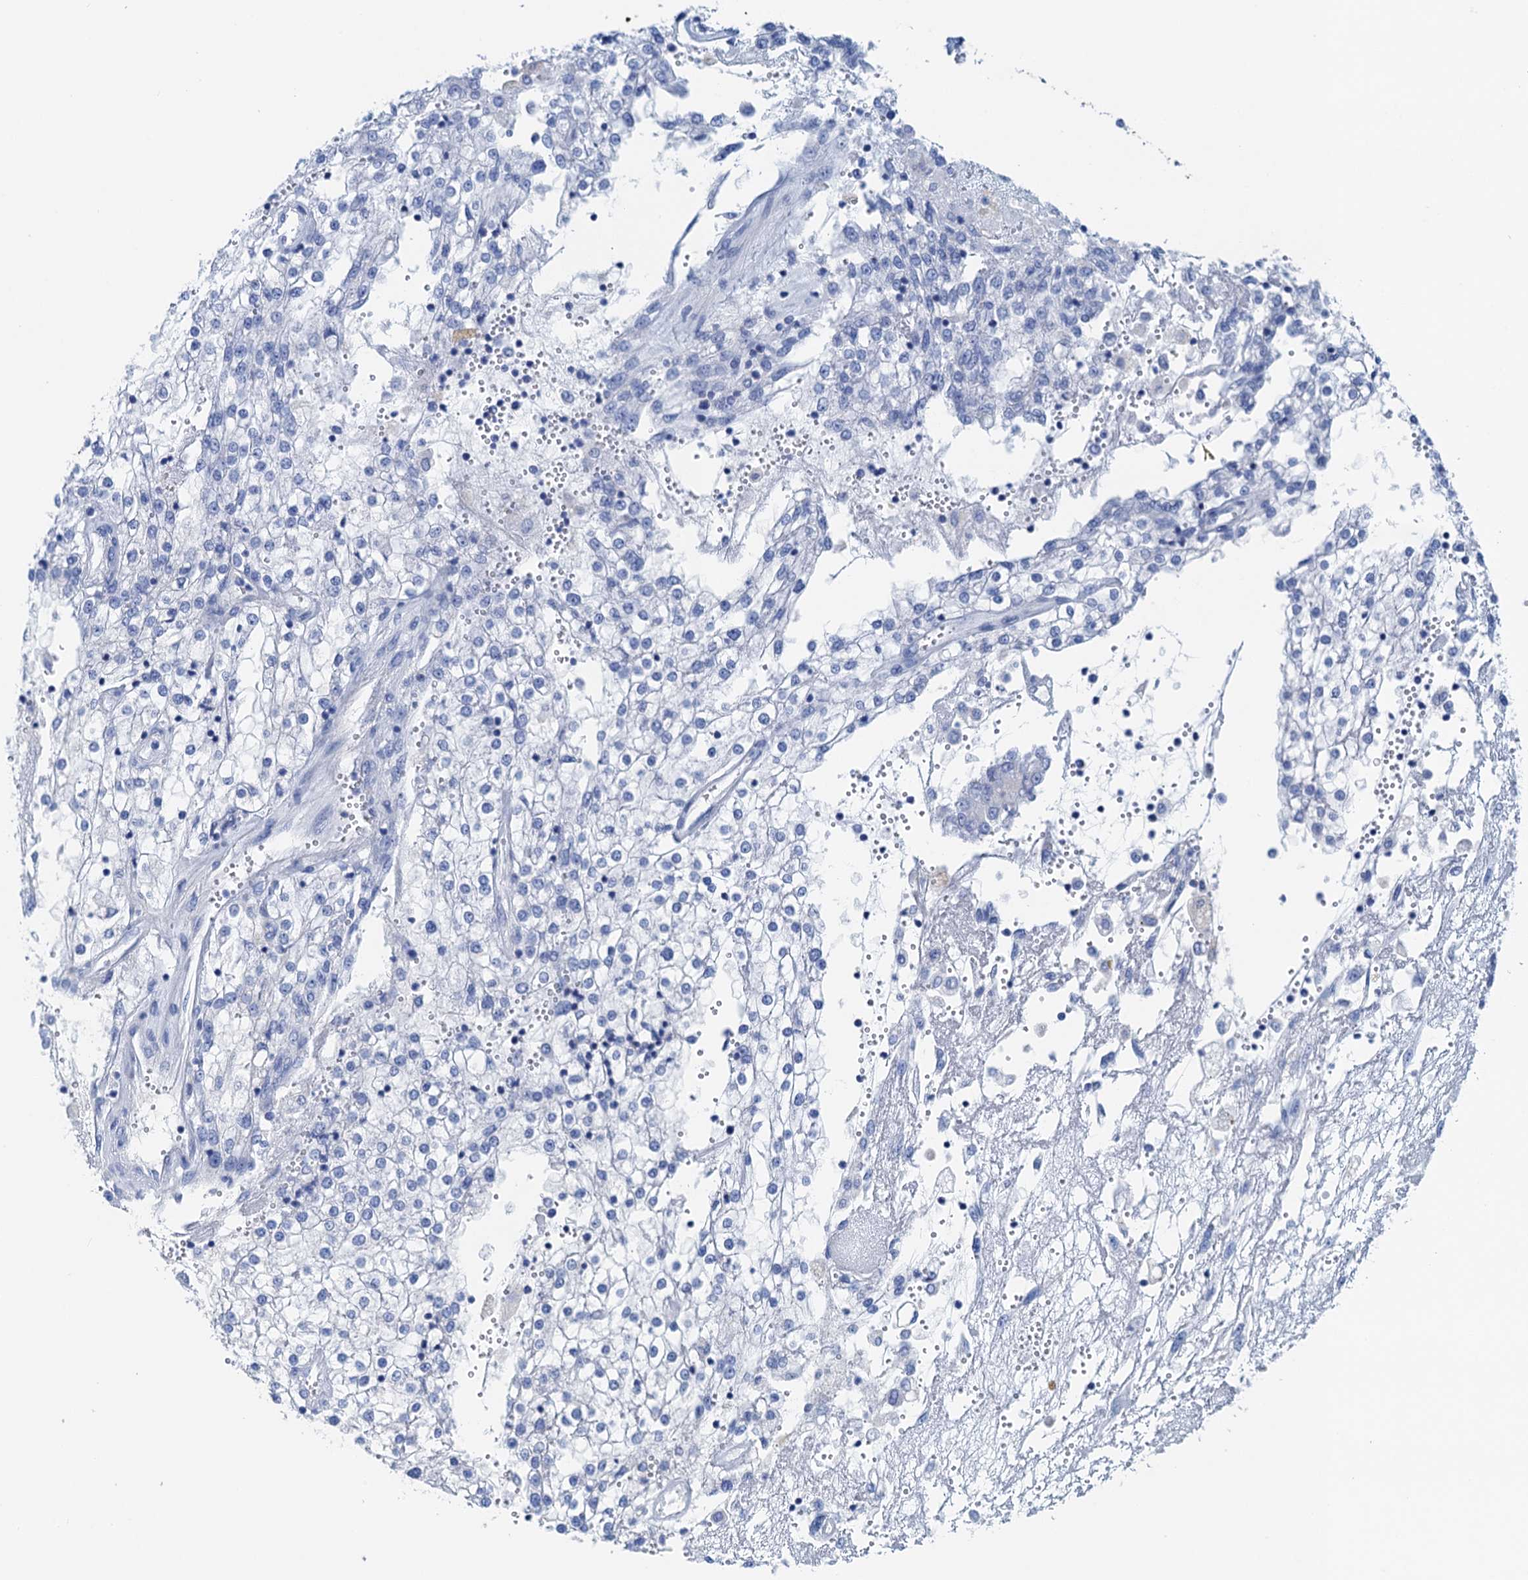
{"staining": {"intensity": "negative", "quantity": "none", "location": "none"}, "tissue": "renal cancer", "cell_type": "Tumor cells", "image_type": "cancer", "snomed": [{"axis": "morphology", "description": "Adenocarcinoma, NOS"}, {"axis": "topography", "description": "Kidney"}], "caption": "Immunohistochemistry photomicrograph of neoplastic tissue: renal cancer stained with DAB demonstrates no significant protein positivity in tumor cells.", "gene": "NLRP10", "patient": {"sex": "female", "age": 52}}